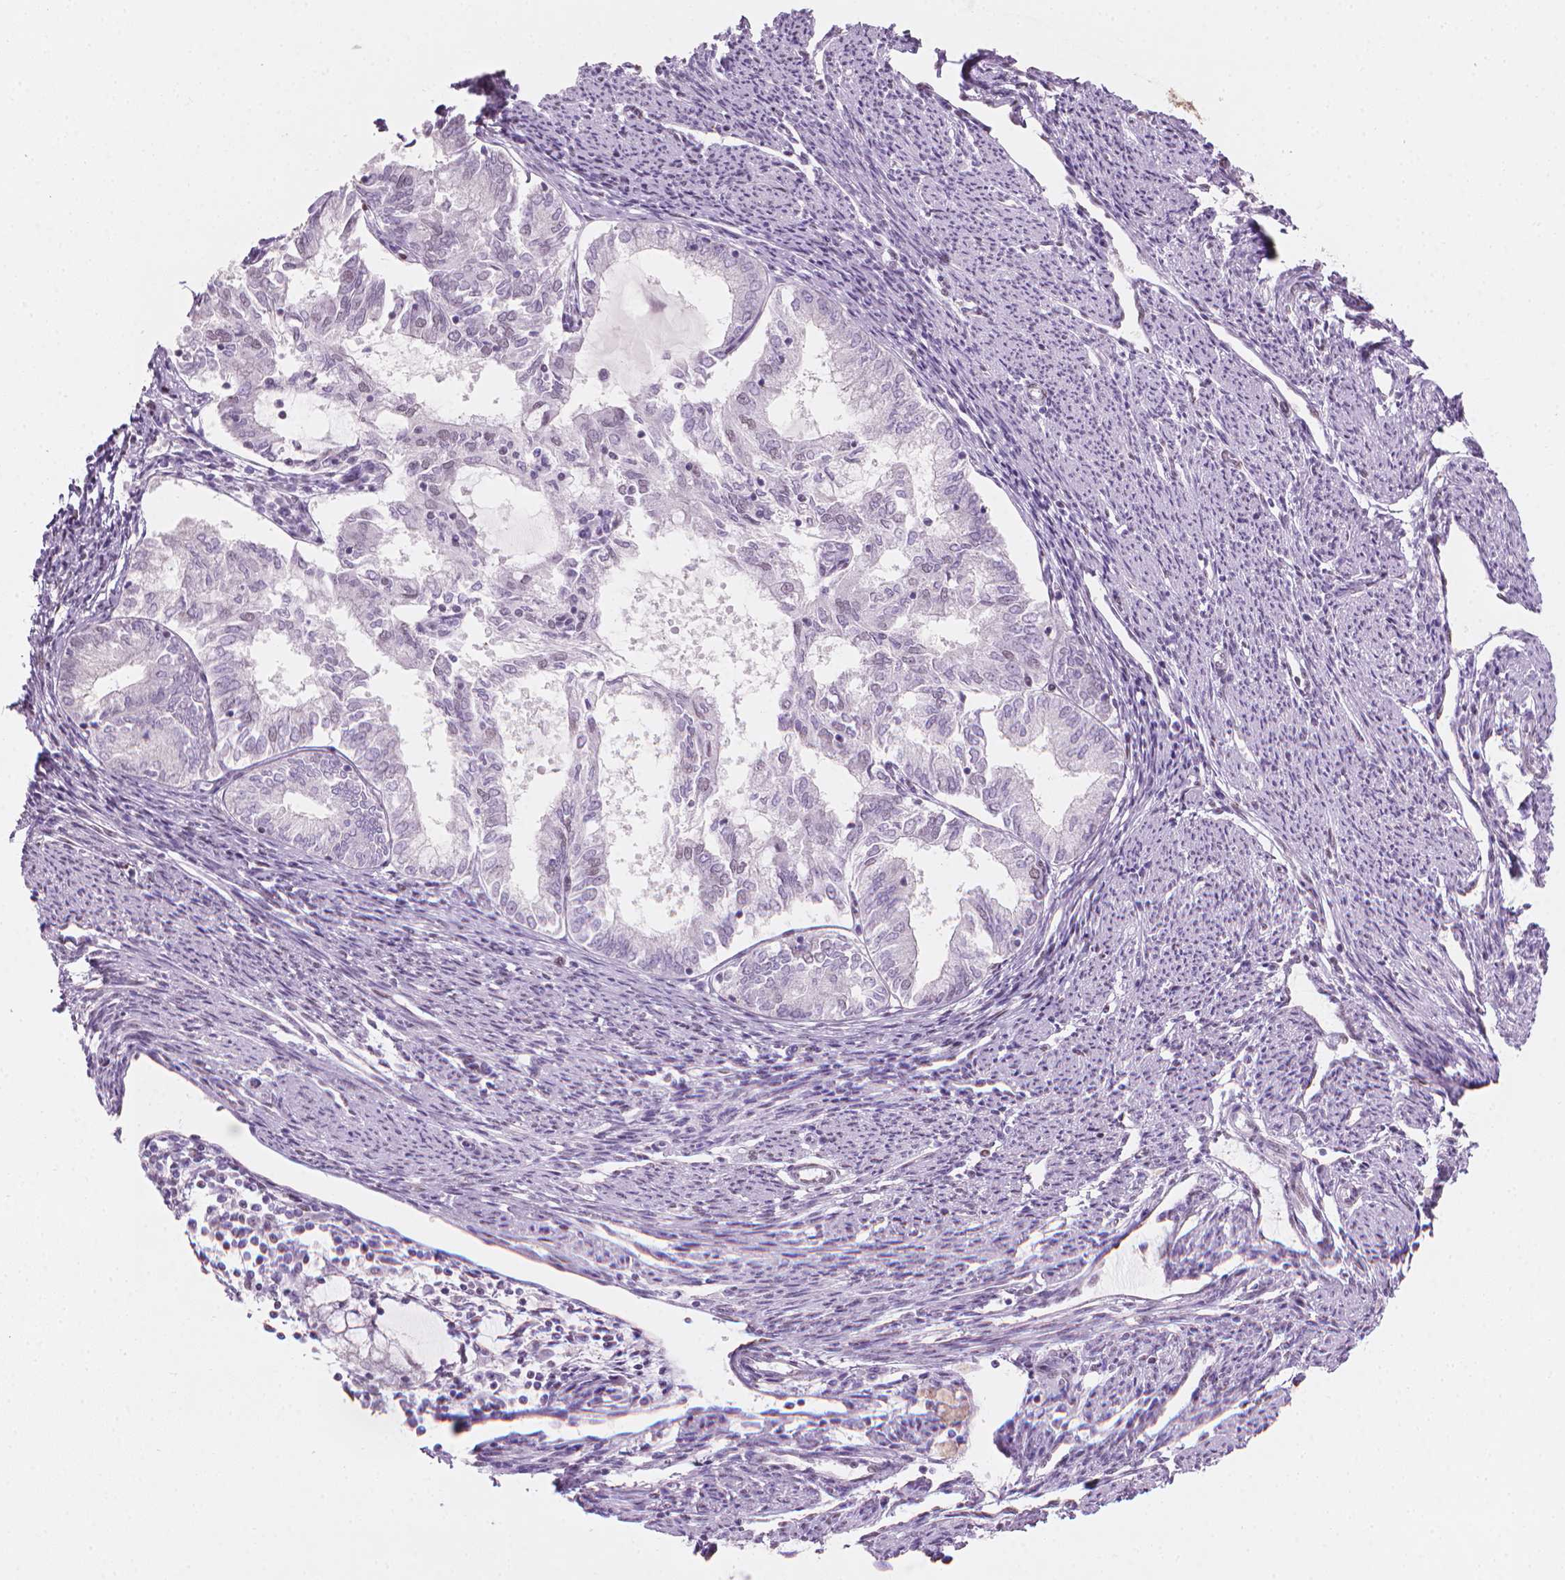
{"staining": {"intensity": "negative", "quantity": "none", "location": "none"}, "tissue": "endometrial cancer", "cell_type": "Tumor cells", "image_type": "cancer", "snomed": [{"axis": "morphology", "description": "Adenocarcinoma, NOS"}, {"axis": "topography", "description": "Endometrium"}], "caption": "This micrograph is of endometrial cancer stained with immunohistochemistry to label a protein in brown with the nuclei are counter-stained blue. There is no positivity in tumor cells. (DAB (3,3'-diaminobenzidine) immunohistochemistry visualized using brightfield microscopy, high magnification).", "gene": "PIAS2", "patient": {"sex": "female", "age": 79}}